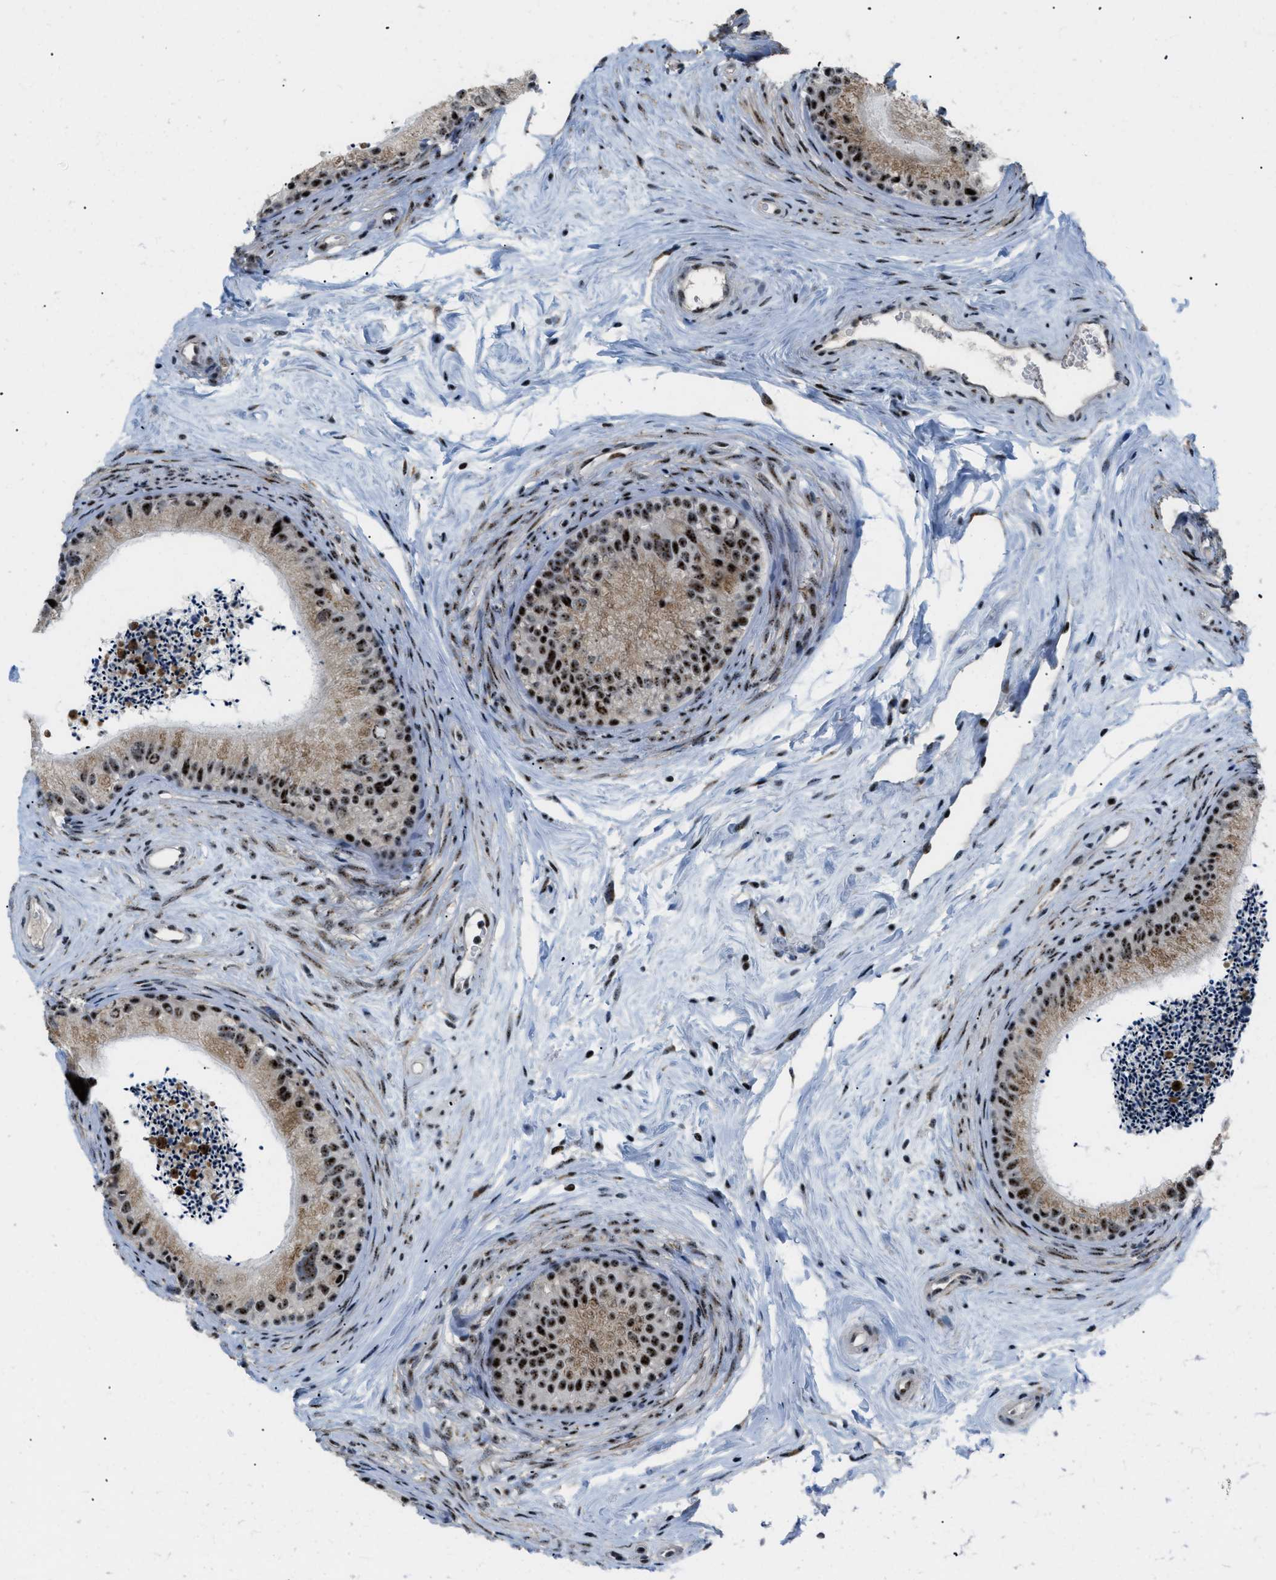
{"staining": {"intensity": "strong", "quantity": ">75%", "location": "nuclear"}, "tissue": "epididymis", "cell_type": "Glandular cells", "image_type": "normal", "snomed": [{"axis": "morphology", "description": "Normal tissue, NOS"}, {"axis": "topography", "description": "Epididymis"}], "caption": "Normal epididymis was stained to show a protein in brown. There is high levels of strong nuclear expression in approximately >75% of glandular cells. The protein of interest is stained brown, and the nuclei are stained in blue (DAB IHC with brightfield microscopy, high magnification).", "gene": "CDR2", "patient": {"sex": "male", "age": 56}}